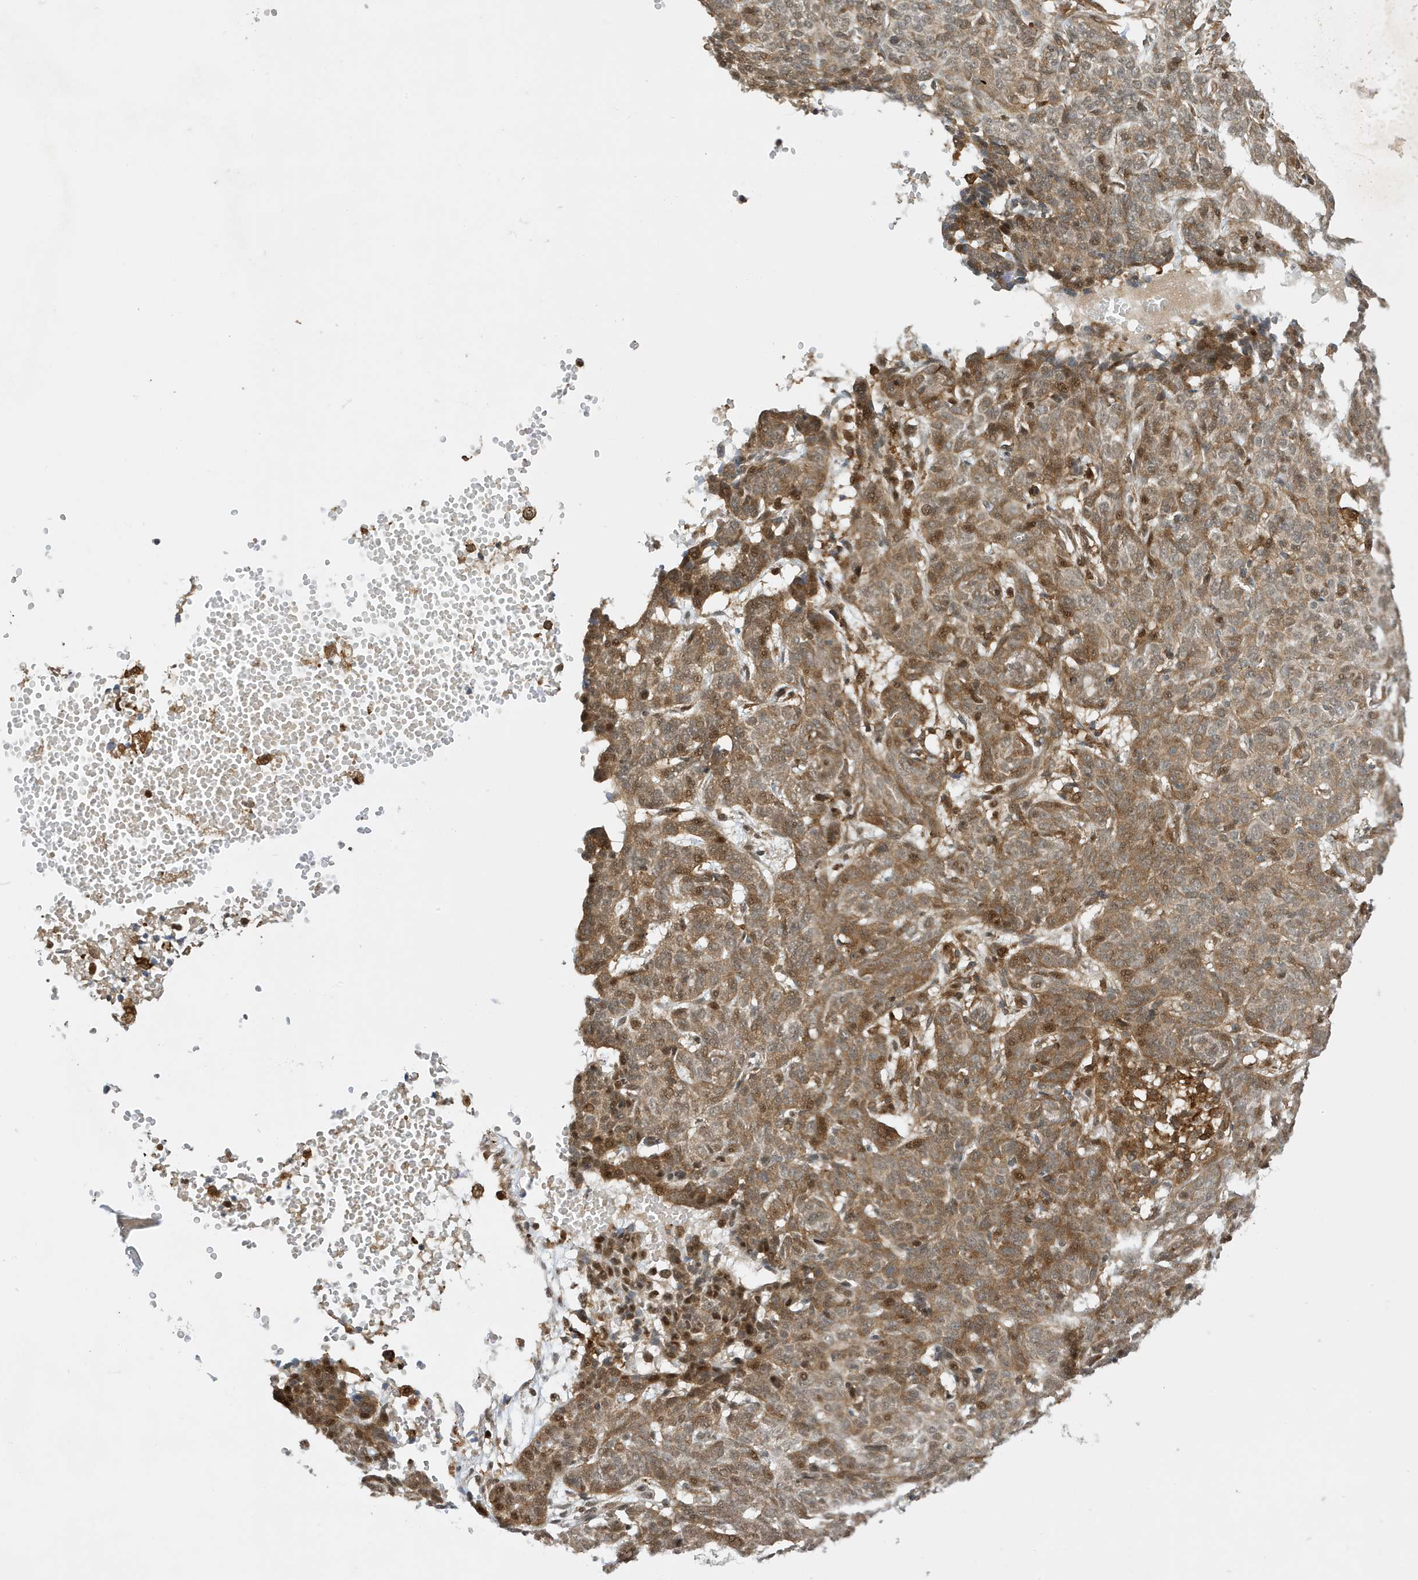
{"staining": {"intensity": "moderate", "quantity": ">75%", "location": "cytoplasmic/membranous,nuclear"}, "tissue": "skin cancer", "cell_type": "Tumor cells", "image_type": "cancer", "snomed": [{"axis": "morphology", "description": "Basal cell carcinoma"}, {"axis": "topography", "description": "Skin"}], "caption": "About >75% of tumor cells in skin basal cell carcinoma exhibit moderate cytoplasmic/membranous and nuclear protein positivity as visualized by brown immunohistochemical staining.", "gene": "TATDN3", "patient": {"sex": "male", "age": 85}}